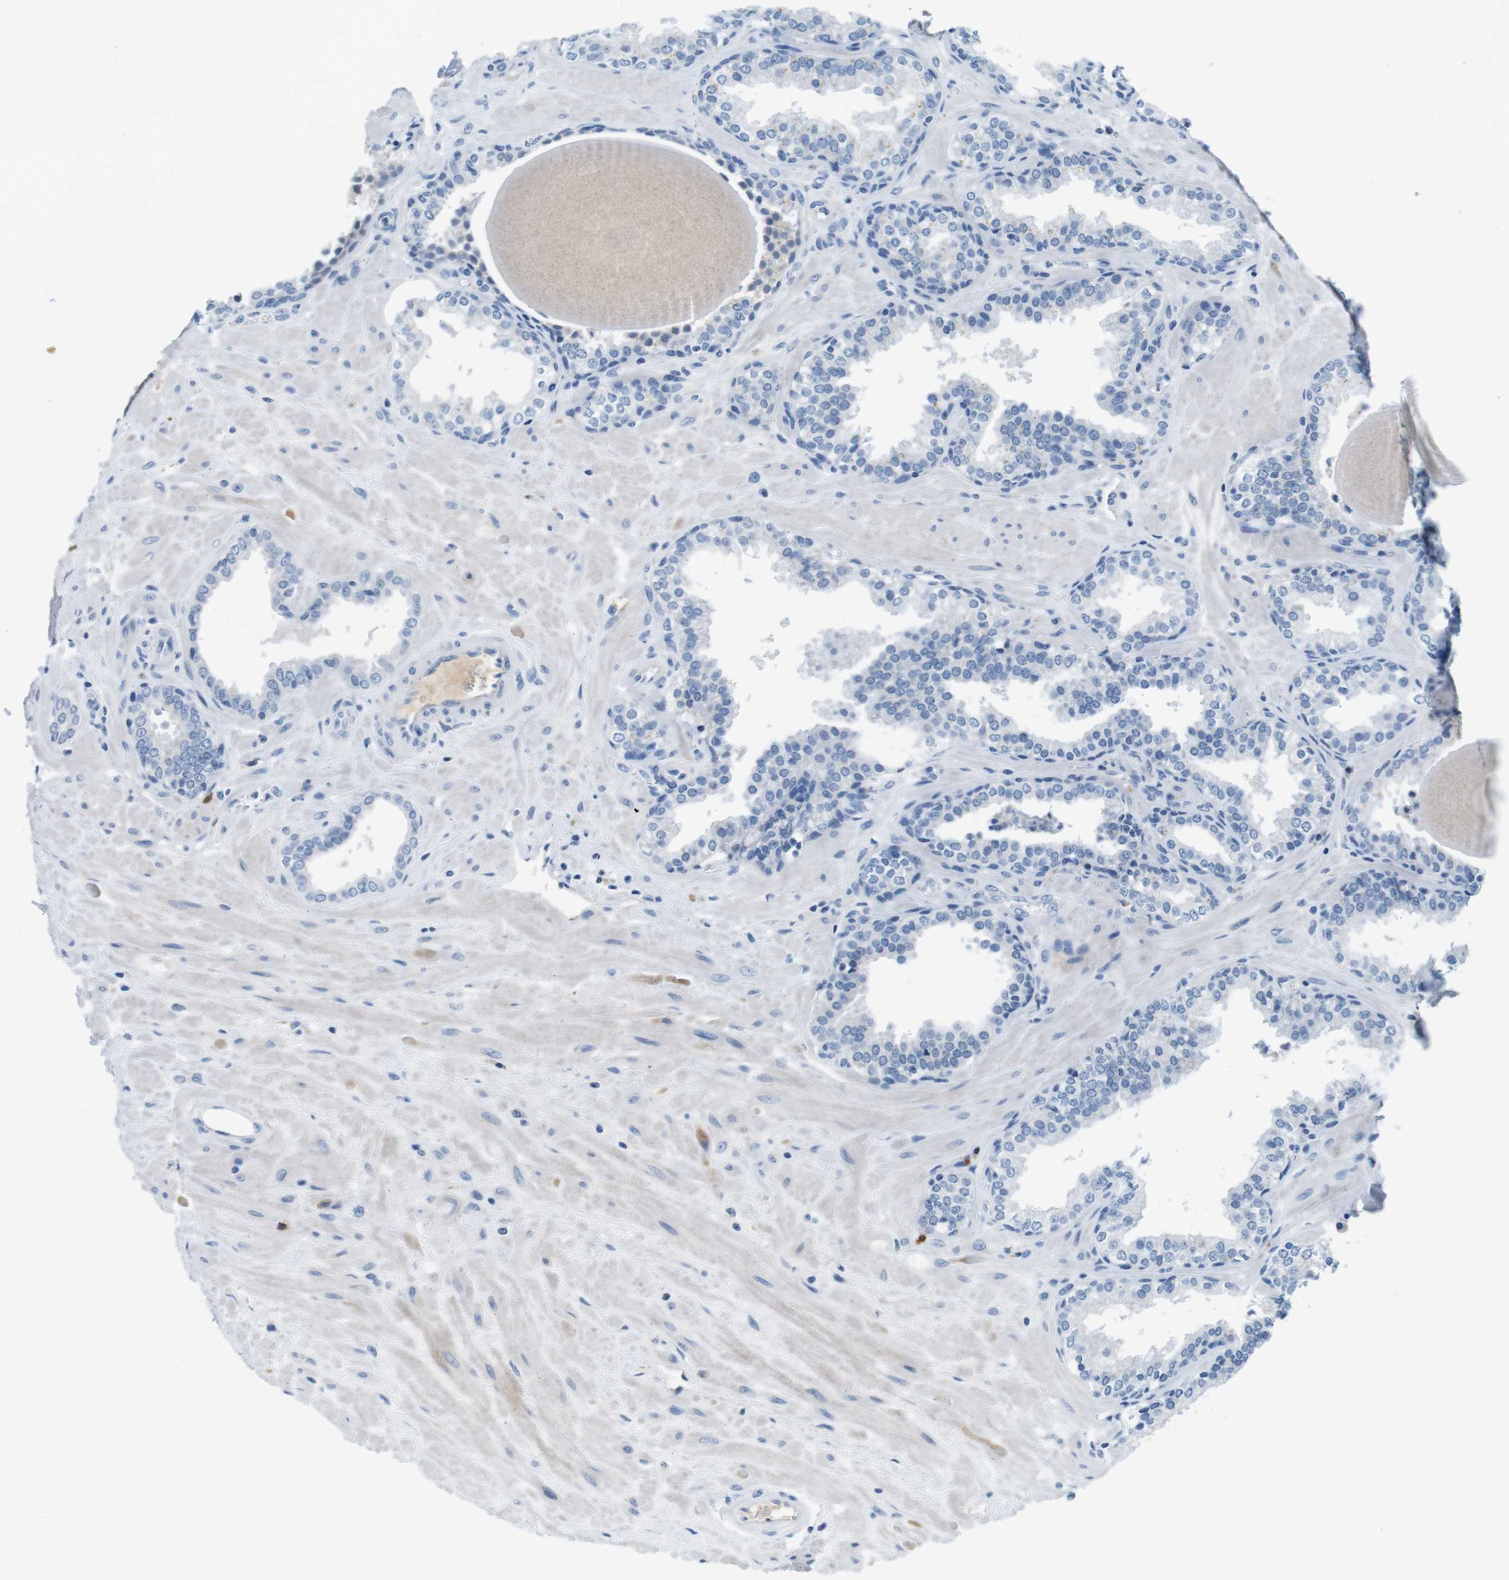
{"staining": {"intensity": "negative", "quantity": "none", "location": "none"}, "tissue": "prostate", "cell_type": "Glandular cells", "image_type": "normal", "snomed": [{"axis": "morphology", "description": "Normal tissue, NOS"}, {"axis": "topography", "description": "Prostate"}], "caption": "IHC of normal prostate shows no expression in glandular cells. (DAB (3,3'-diaminobenzidine) immunohistochemistry, high magnification).", "gene": "IGHD", "patient": {"sex": "male", "age": 51}}